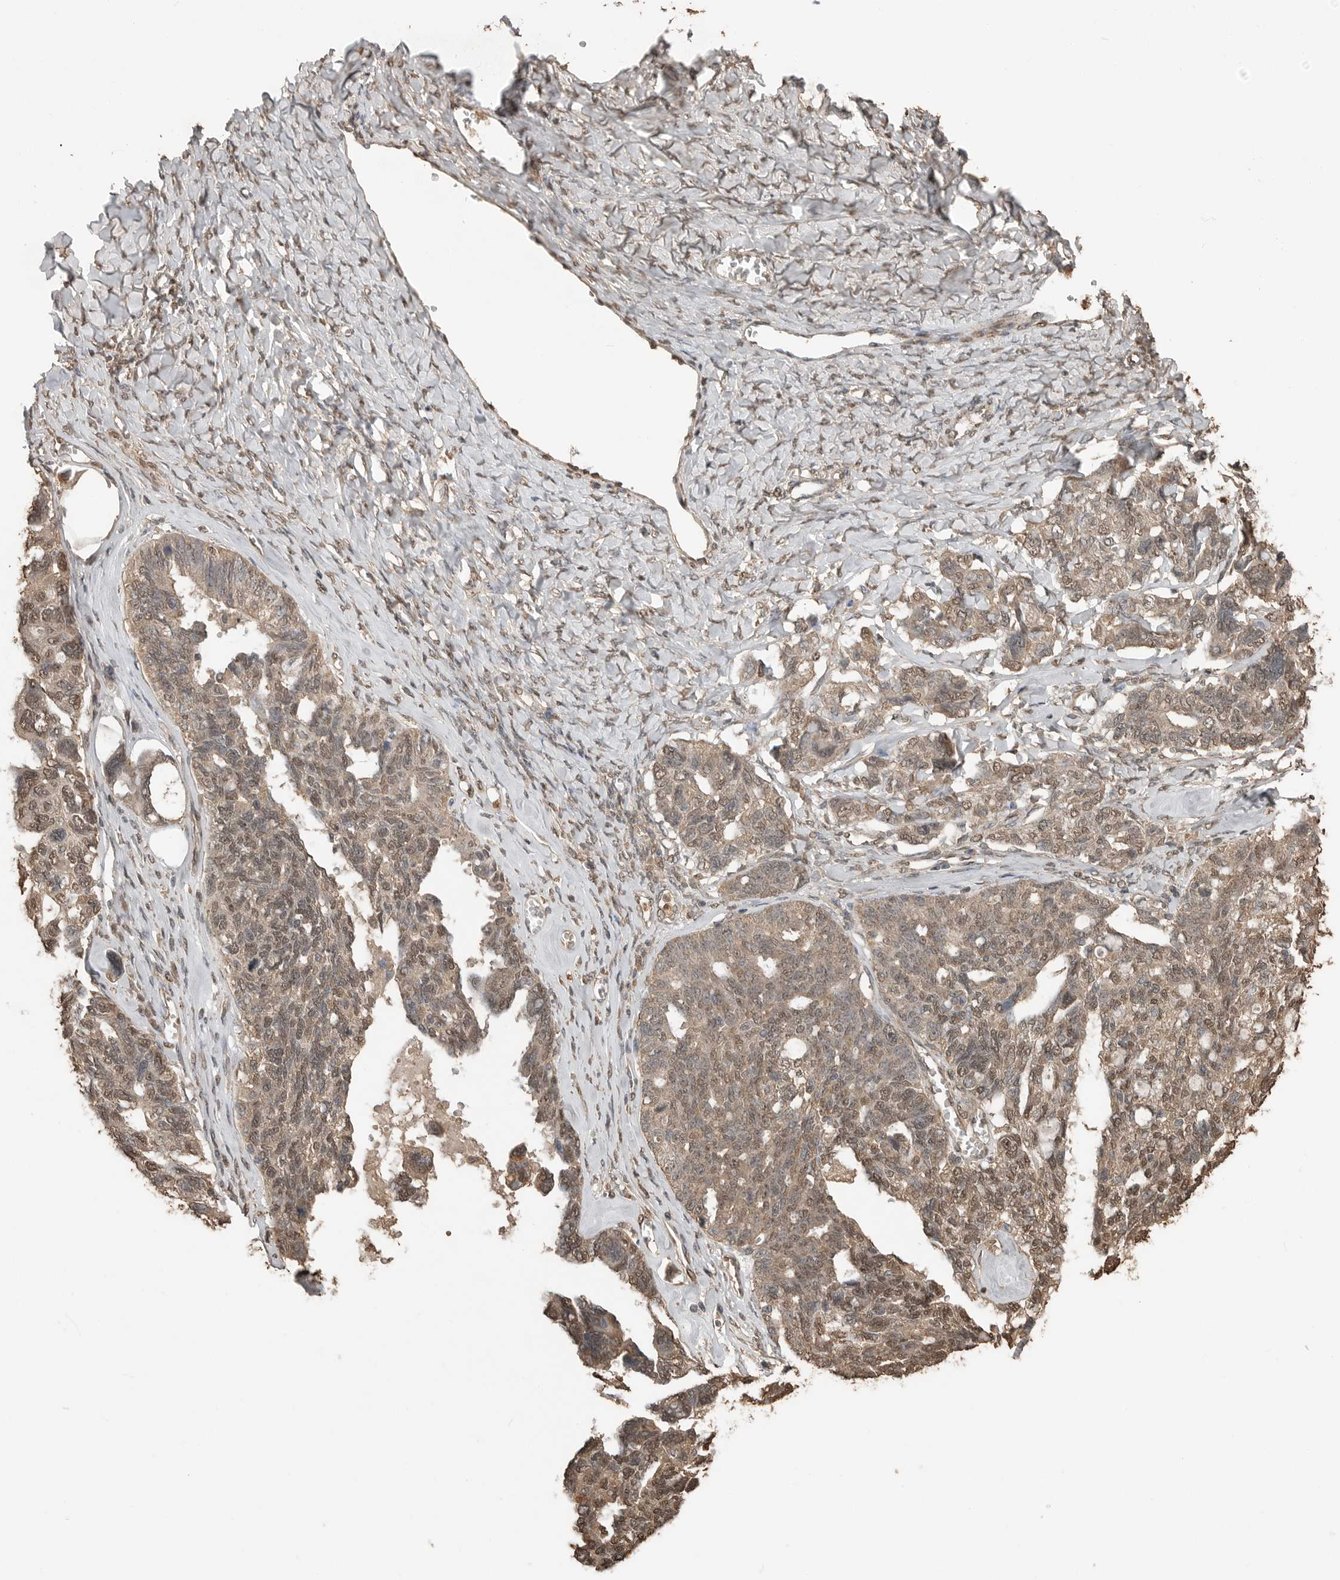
{"staining": {"intensity": "weak", "quantity": ">75%", "location": "cytoplasmic/membranous,nuclear"}, "tissue": "ovarian cancer", "cell_type": "Tumor cells", "image_type": "cancer", "snomed": [{"axis": "morphology", "description": "Cystadenocarcinoma, serous, NOS"}, {"axis": "topography", "description": "Ovary"}], "caption": "Ovarian cancer (serous cystadenocarcinoma) stained for a protein (brown) demonstrates weak cytoplasmic/membranous and nuclear positive staining in approximately >75% of tumor cells.", "gene": "BLZF1", "patient": {"sex": "female", "age": 79}}